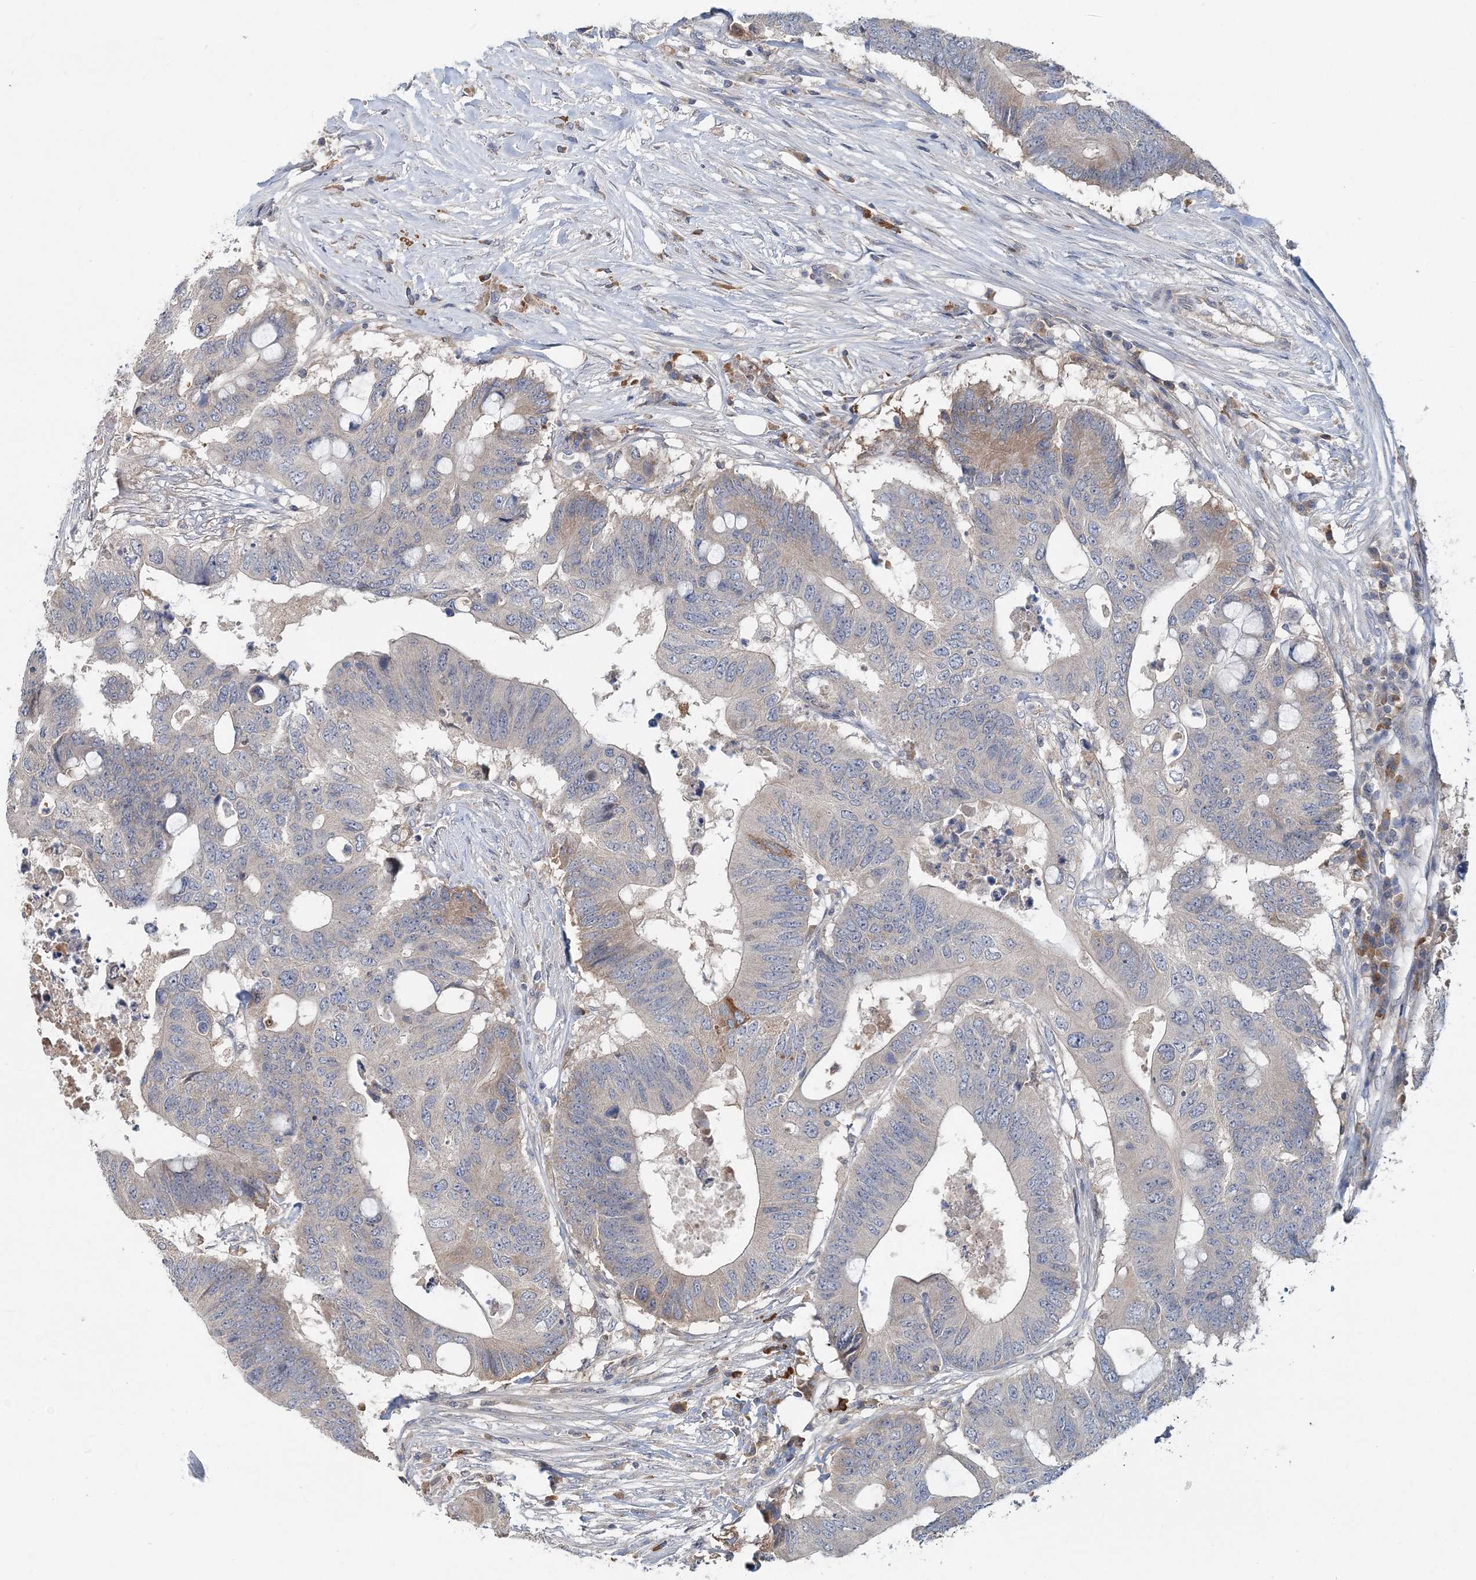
{"staining": {"intensity": "moderate", "quantity": "<25%", "location": "cytoplasmic/membranous"}, "tissue": "colorectal cancer", "cell_type": "Tumor cells", "image_type": "cancer", "snomed": [{"axis": "morphology", "description": "Adenocarcinoma, NOS"}, {"axis": "topography", "description": "Colon"}], "caption": "Human colorectal cancer (adenocarcinoma) stained with a protein marker displays moderate staining in tumor cells.", "gene": "RNF25", "patient": {"sex": "male", "age": 71}}